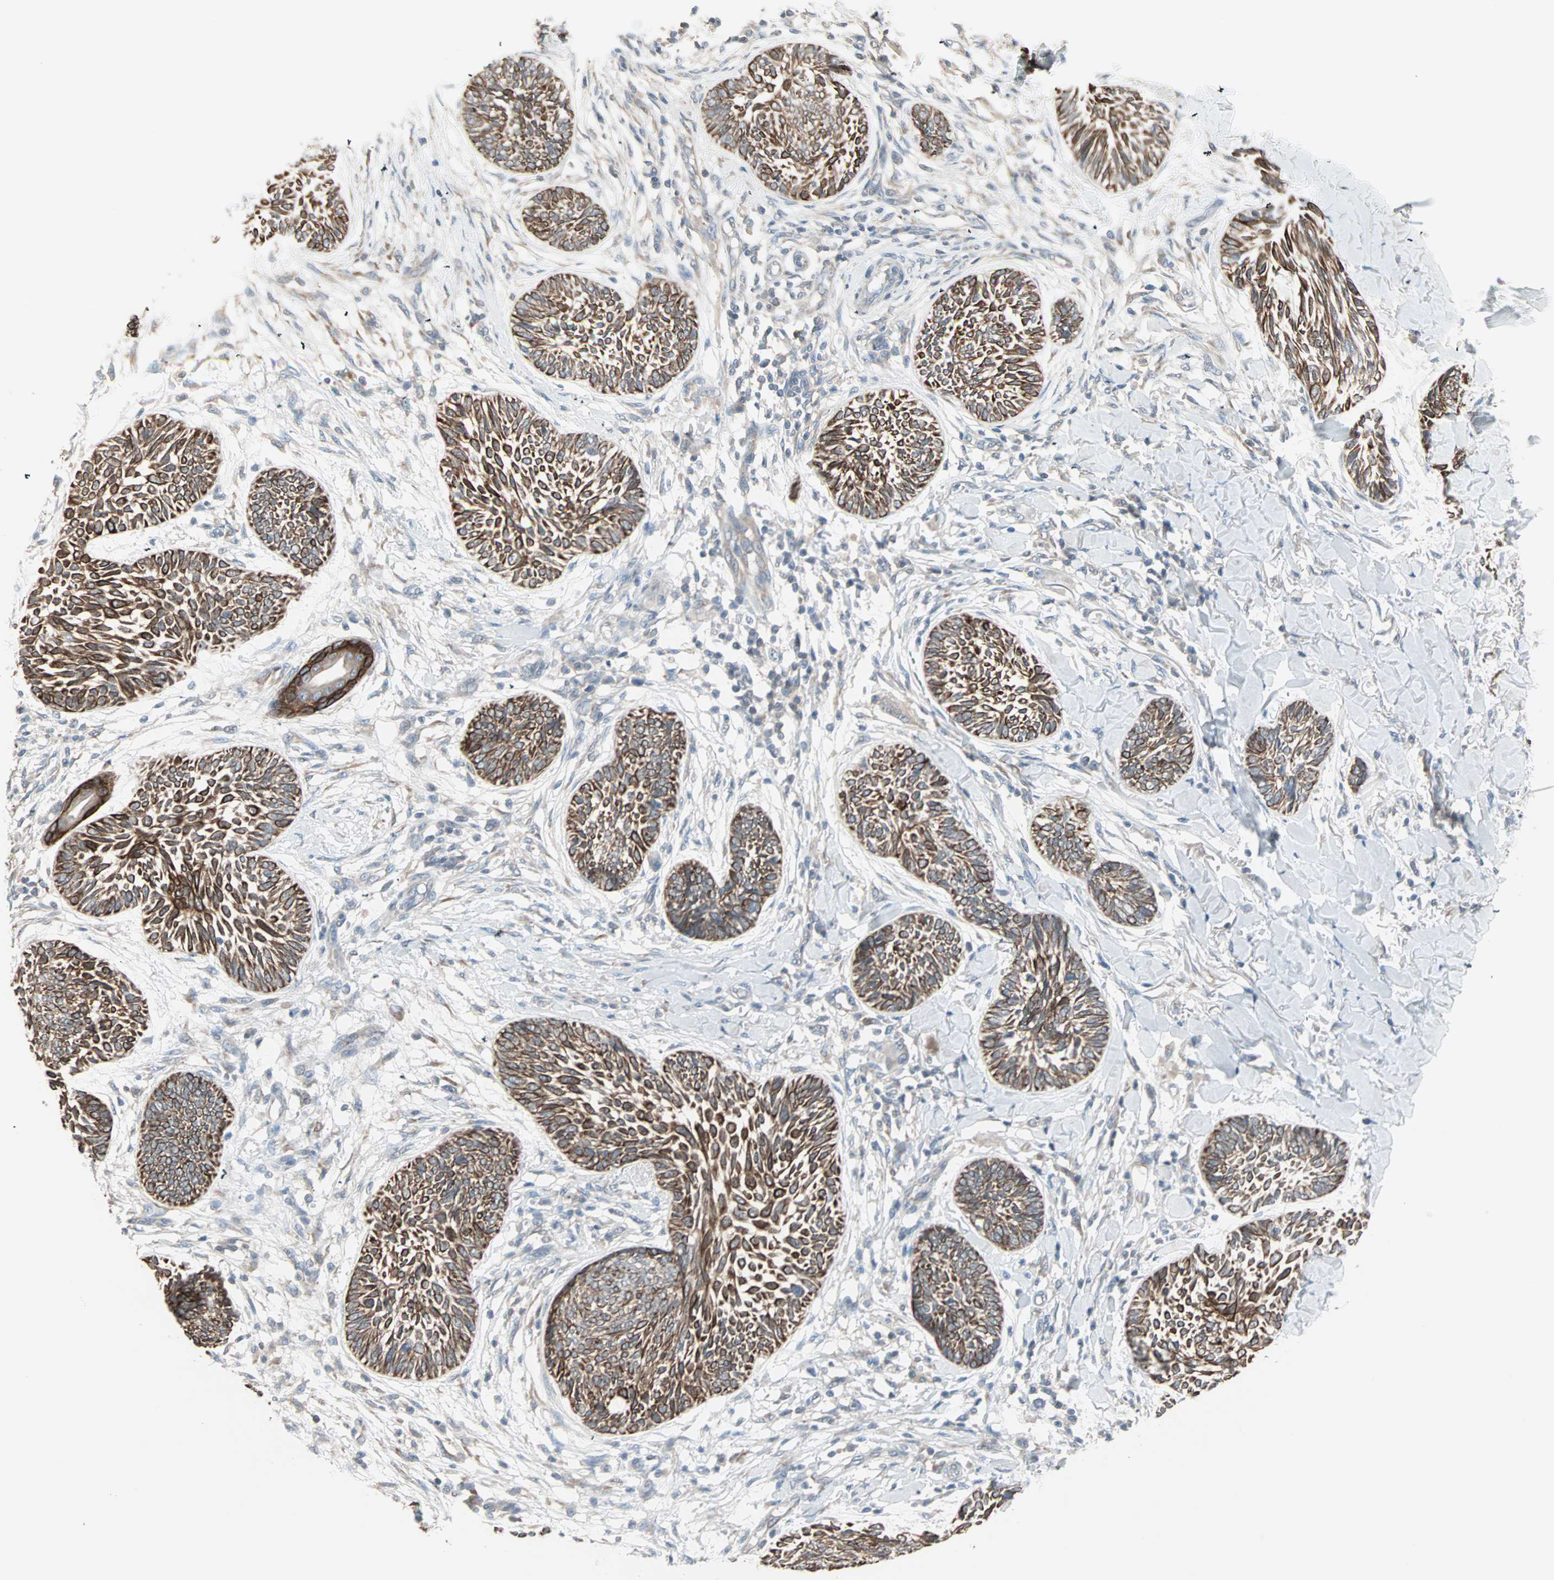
{"staining": {"intensity": "strong", "quantity": ">75%", "location": "cytoplasmic/membranous"}, "tissue": "skin cancer", "cell_type": "Tumor cells", "image_type": "cancer", "snomed": [{"axis": "morphology", "description": "Papilloma, NOS"}, {"axis": "morphology", "description": "Basal cell carcinoma"}, {"axis": "topography", "description": "Skin"}], "caption": "There is high levels of strong cytoplasmic/membranous expression in tumor cells of skin cancer (papilloma), as demonstrated by immunohistochemical staining (brown color).", "gene": "ZFP36", "patient": {"sex": "male", "age": 87}}